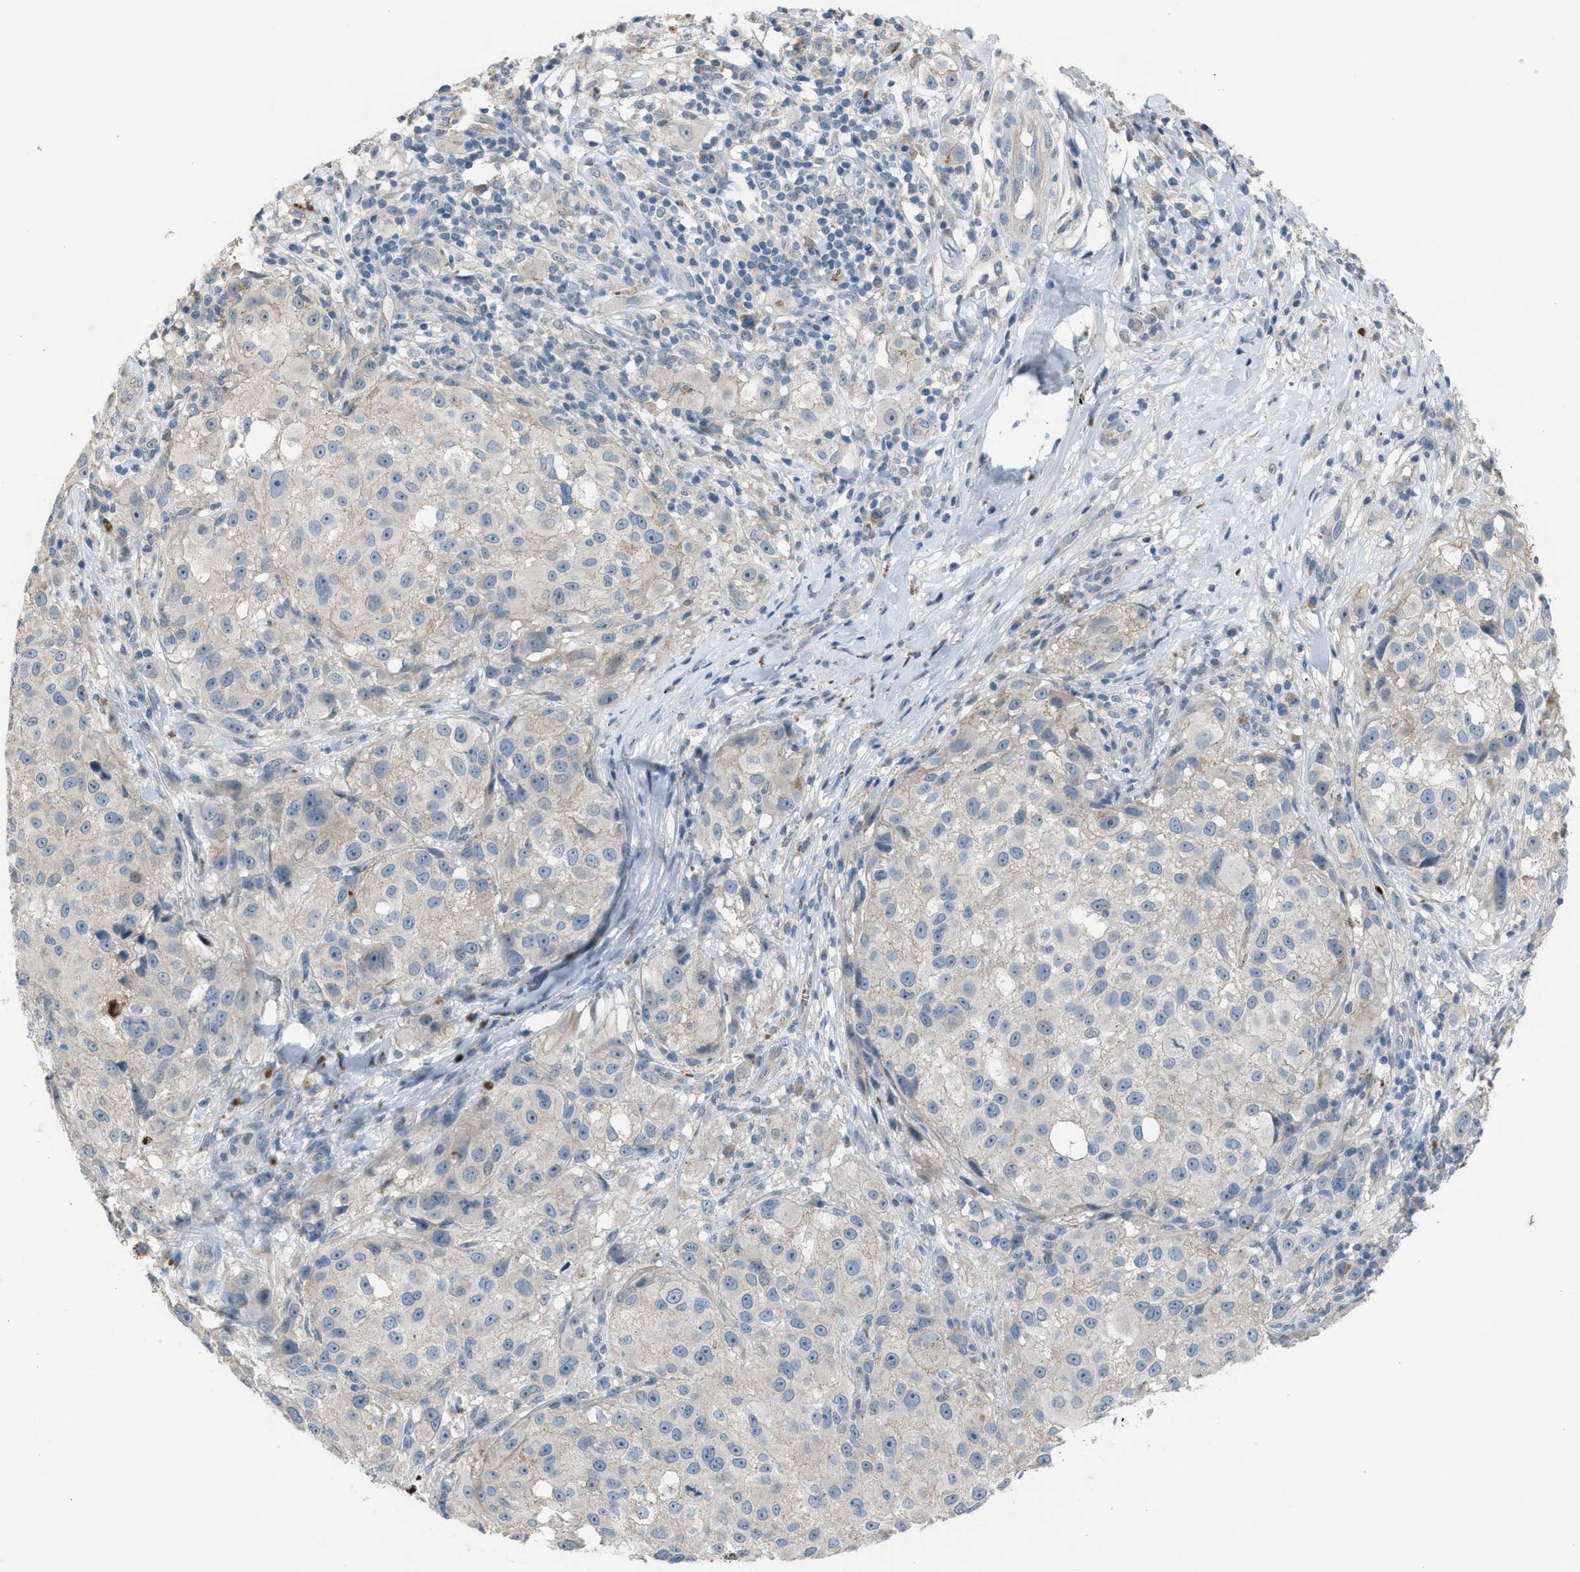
{"staining": {"intensity": "negative", "quantity": "none", "location": "none"}, "tissue": "melanoma", "cell_type": "Tumor cells", "image_type": "cancer", "snomed": [{"axis": "morphology", "description": "Necrosis, NOS"}, {"axis": "morphology", "description": "Malignant melanoma, NOS"}, {"axis": "topography", "description": "Skin"}], "caption": "Immunohistochemical staining of malignant melanoma displays no significant staining in tumor cells.", "gene": "CFAP77", "patient": {"sex": "female", "age": 87}}